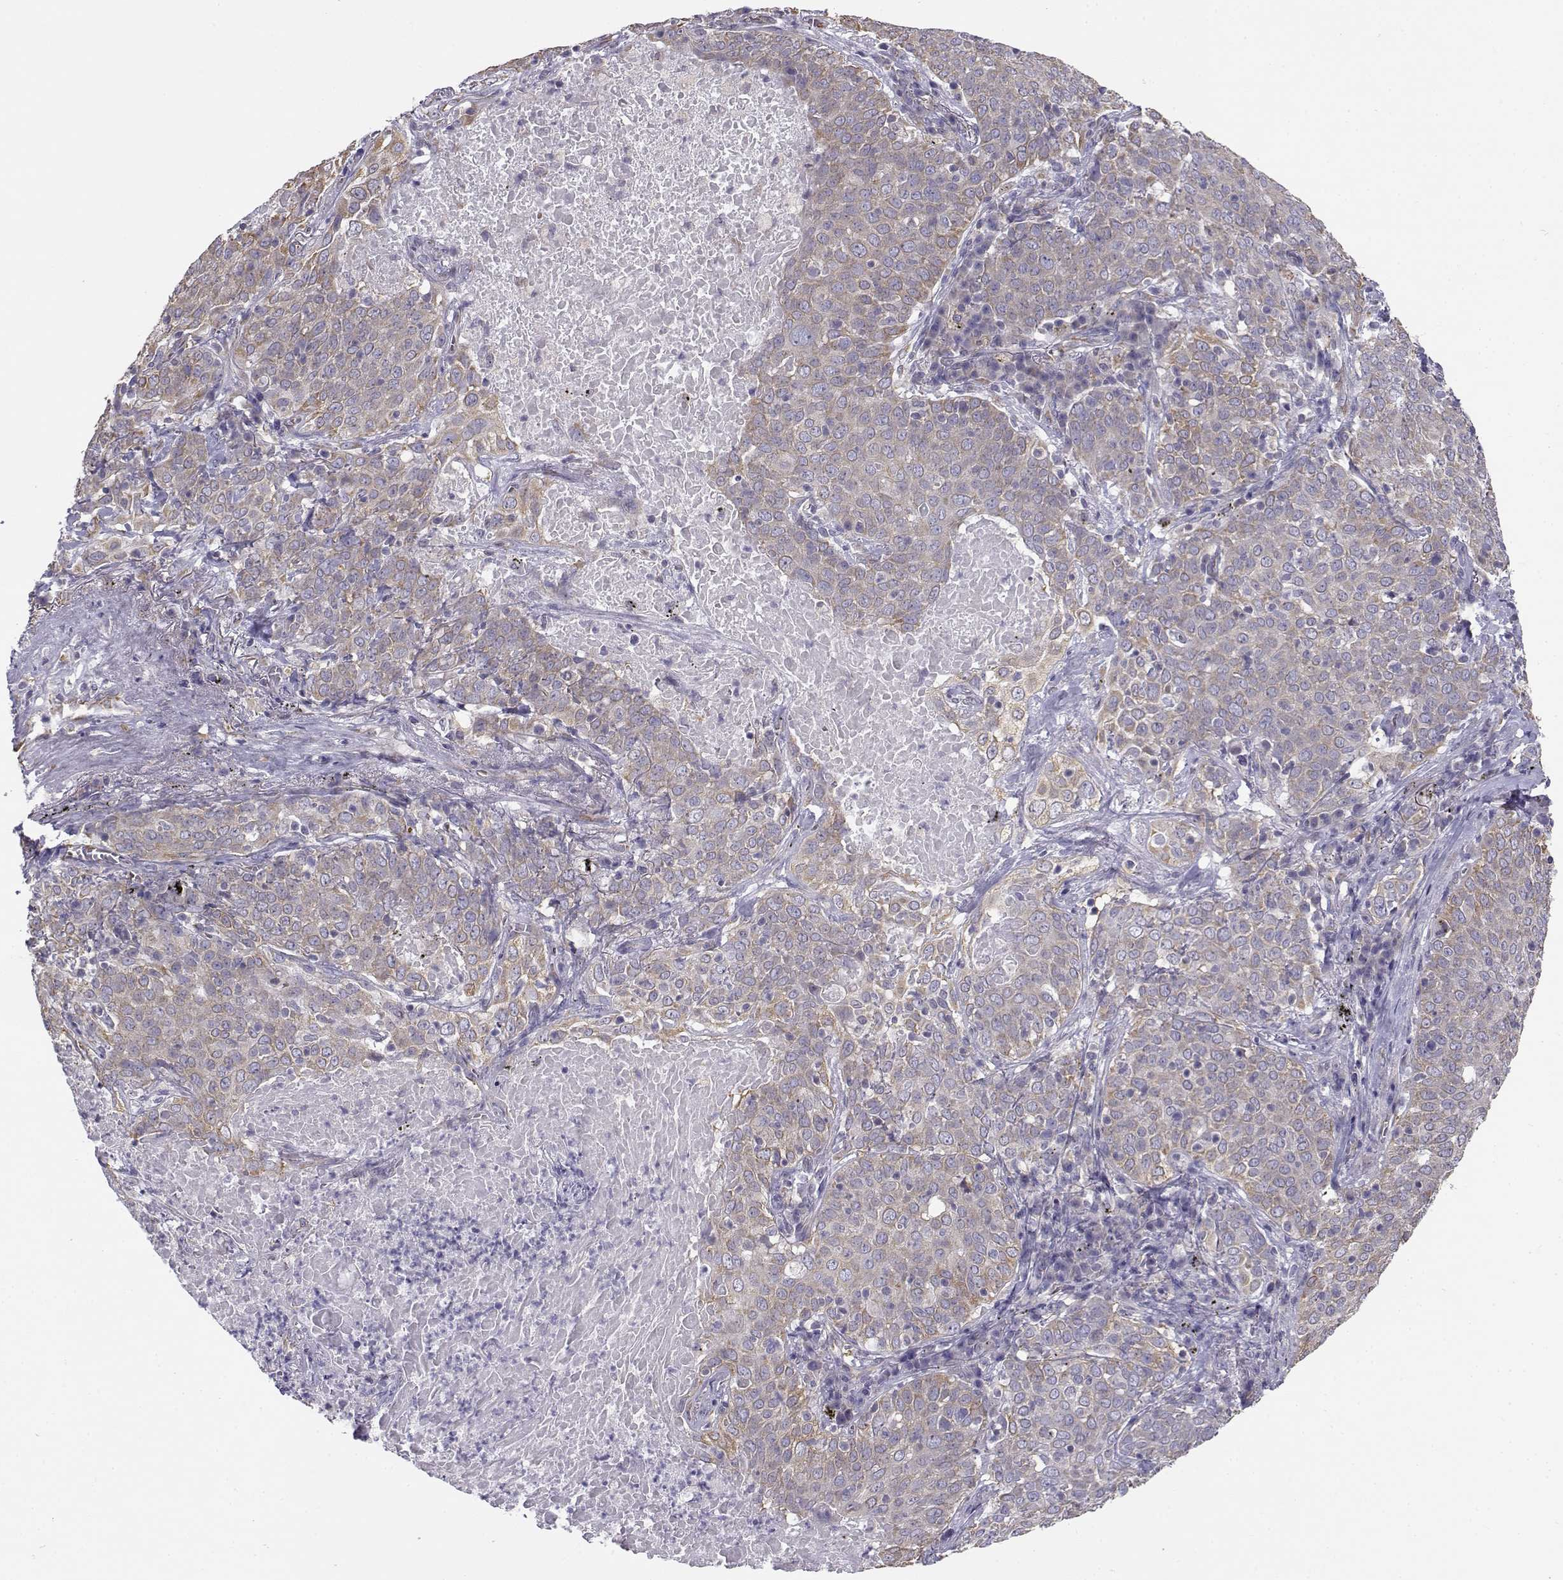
{"staining": {"intensity": "weak", "quantity": "<25%", "location": "cytoplasmic/membranous"}, "tissue": "lung cancer", "cell_type": "Tumor cells", "image_type": "cancer", "snomed": [{"axis": "morphology", "description": "Squamous cell carcinoma, NOS"}, {"axis": "topography", "description": "Lung"}], "caption": "Protein analysis of lung cancer (squamous cell carcinoma) displays no significant positivity in tumor cells.", "gene": "BEND6", "patient": {"sex": "male", "age": 82}}